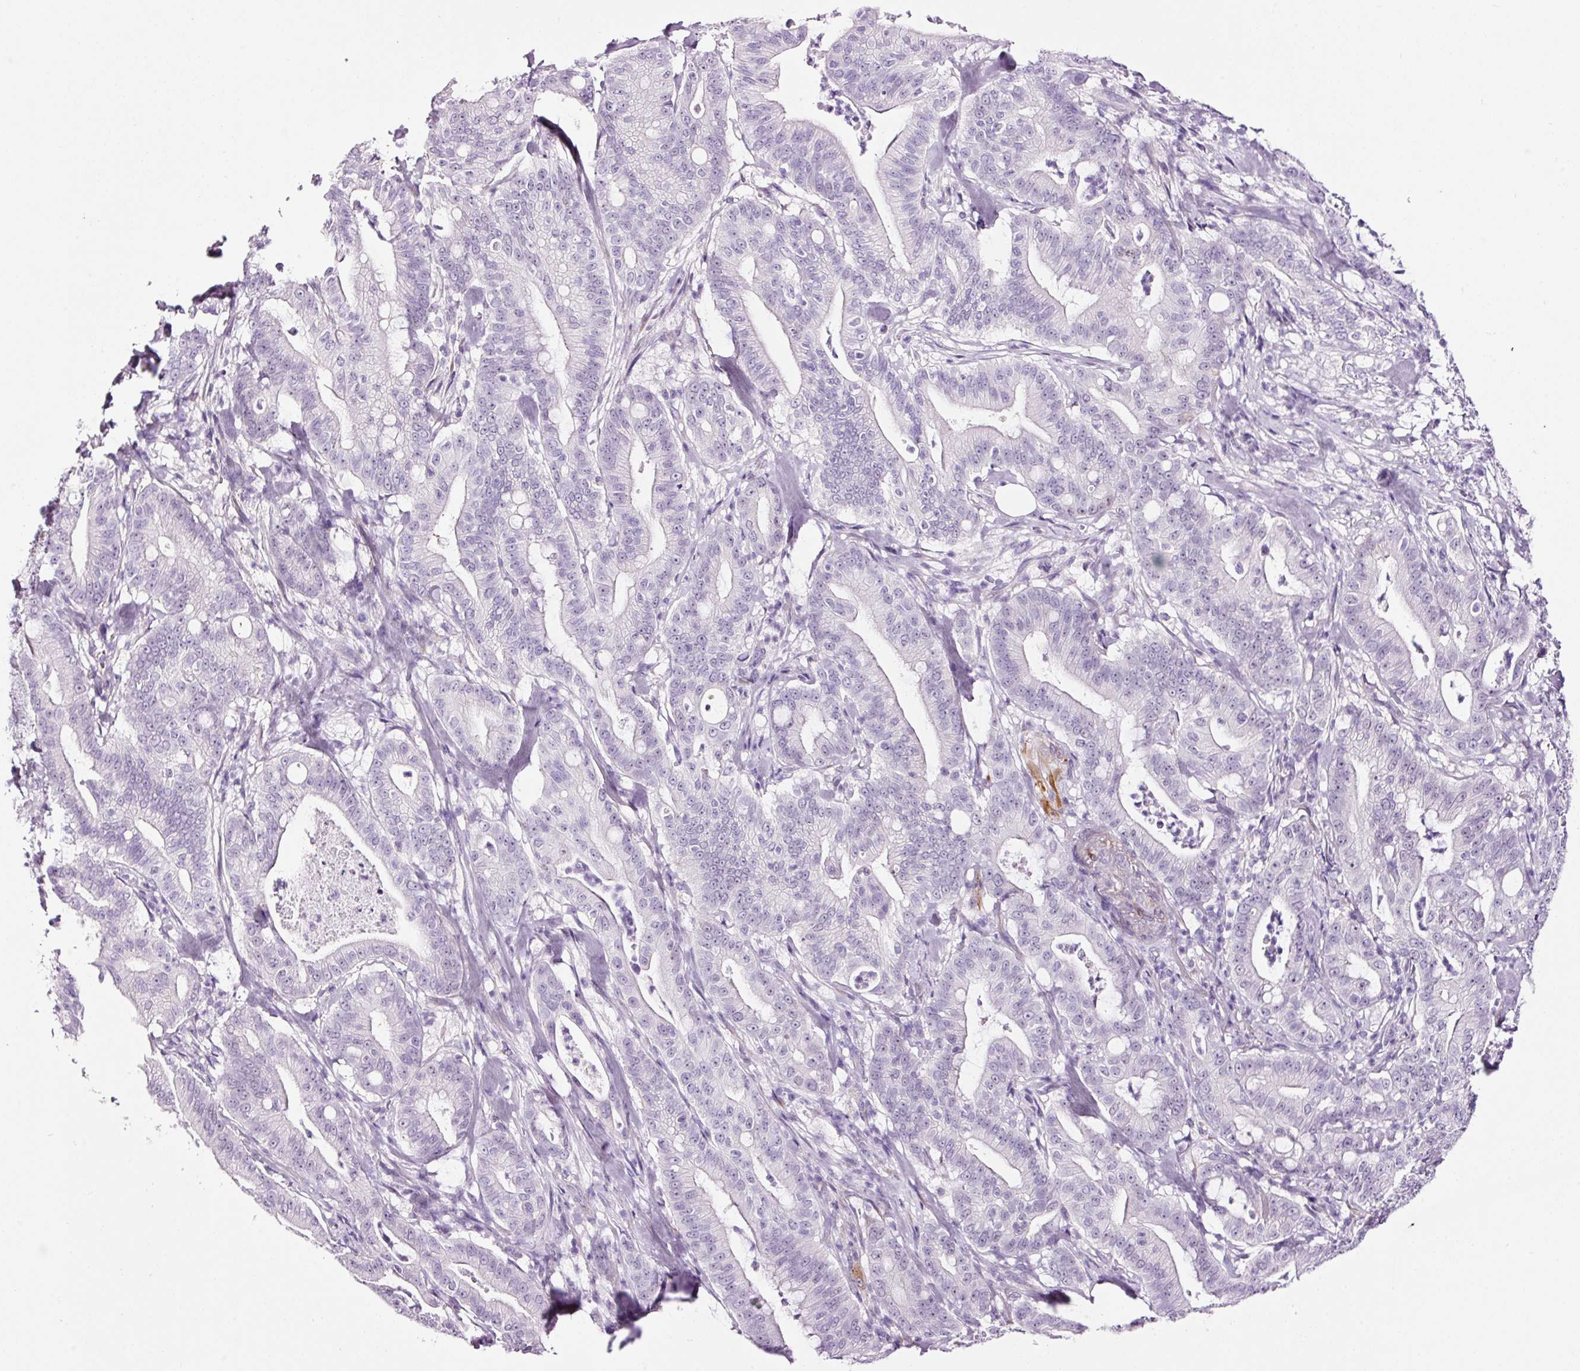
{"staining": {"intensity": "negative", "quantity": "none", "location": "none"}, "tissue": "pancreatic cancer", "cell_type": "Tumor cells", "image_type": "cancer", "snomed": [{"axis": "morphology", "description": "Adenocarcinoma, NOS"}, {"axis": "topography", "description": "Pancreas"}], "caption": "DAB immunohistochemical staining of adenocarcinoma (pancreatic) shows no significant staining in tumor cells.", "gene": "RTF2", "patient": {"sex": "male", "age": 71}}